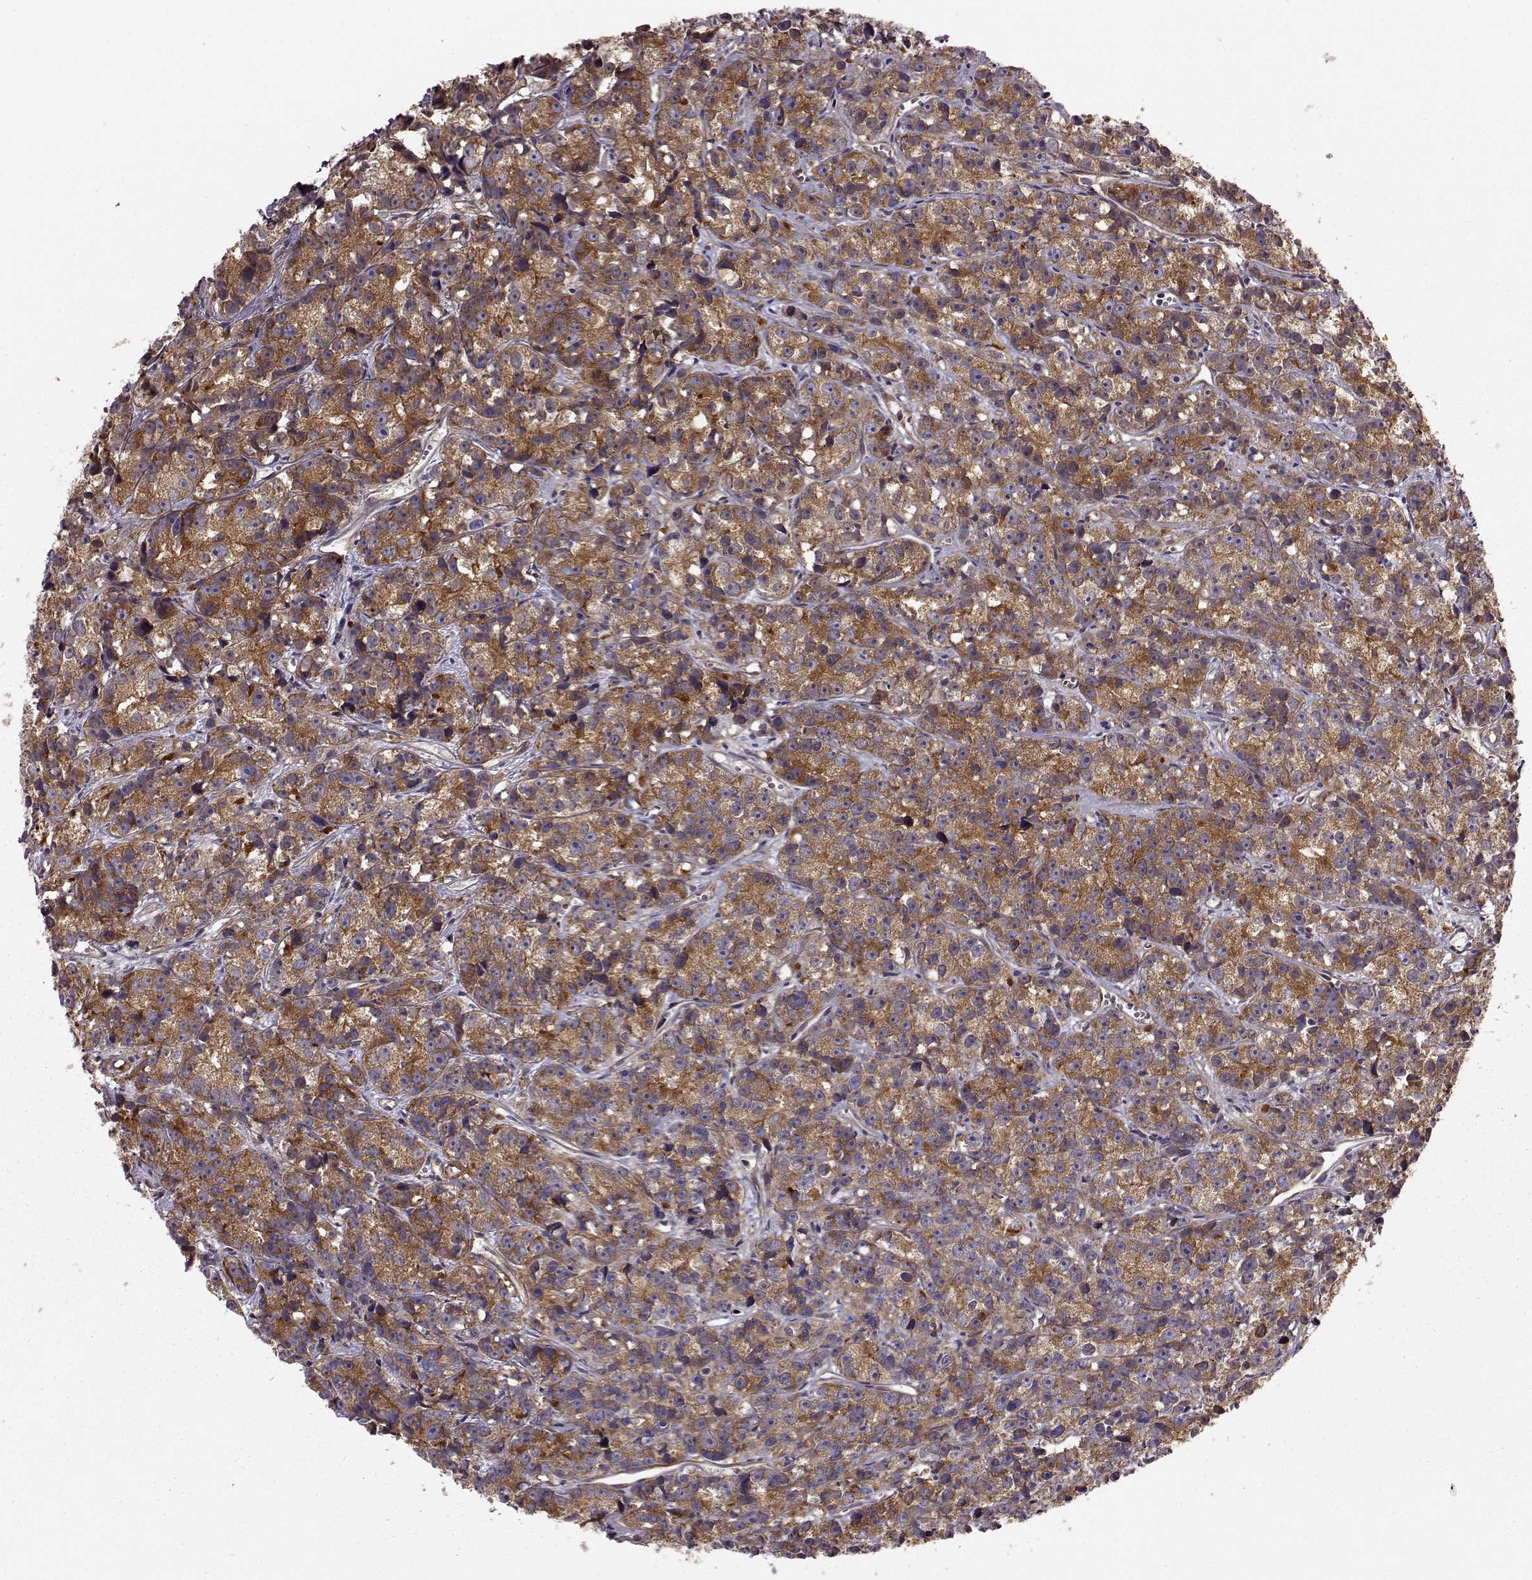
{"staining": {"intensity": "strong", "quantity": ">75%", "location": "cytoplasmic/membranous"}, "tissue": "prostate cancer", "cell_type": "Tumor cells", "image_type": "cancer", "snomed": [{"axis": "morphology", "description": "Adenocarcinoma, High grade"}, {"axis": "topography", "description": "Prostate"}], "caption": "This is an image of IHC staining of prostate cancer (adenocarcinoma (high-grade)), which shows strong positivity in the cytoplasmic/membranous of tumor cells.", "gene": "RABGAP1", "patient": {"sex": "male", "age": 77}}